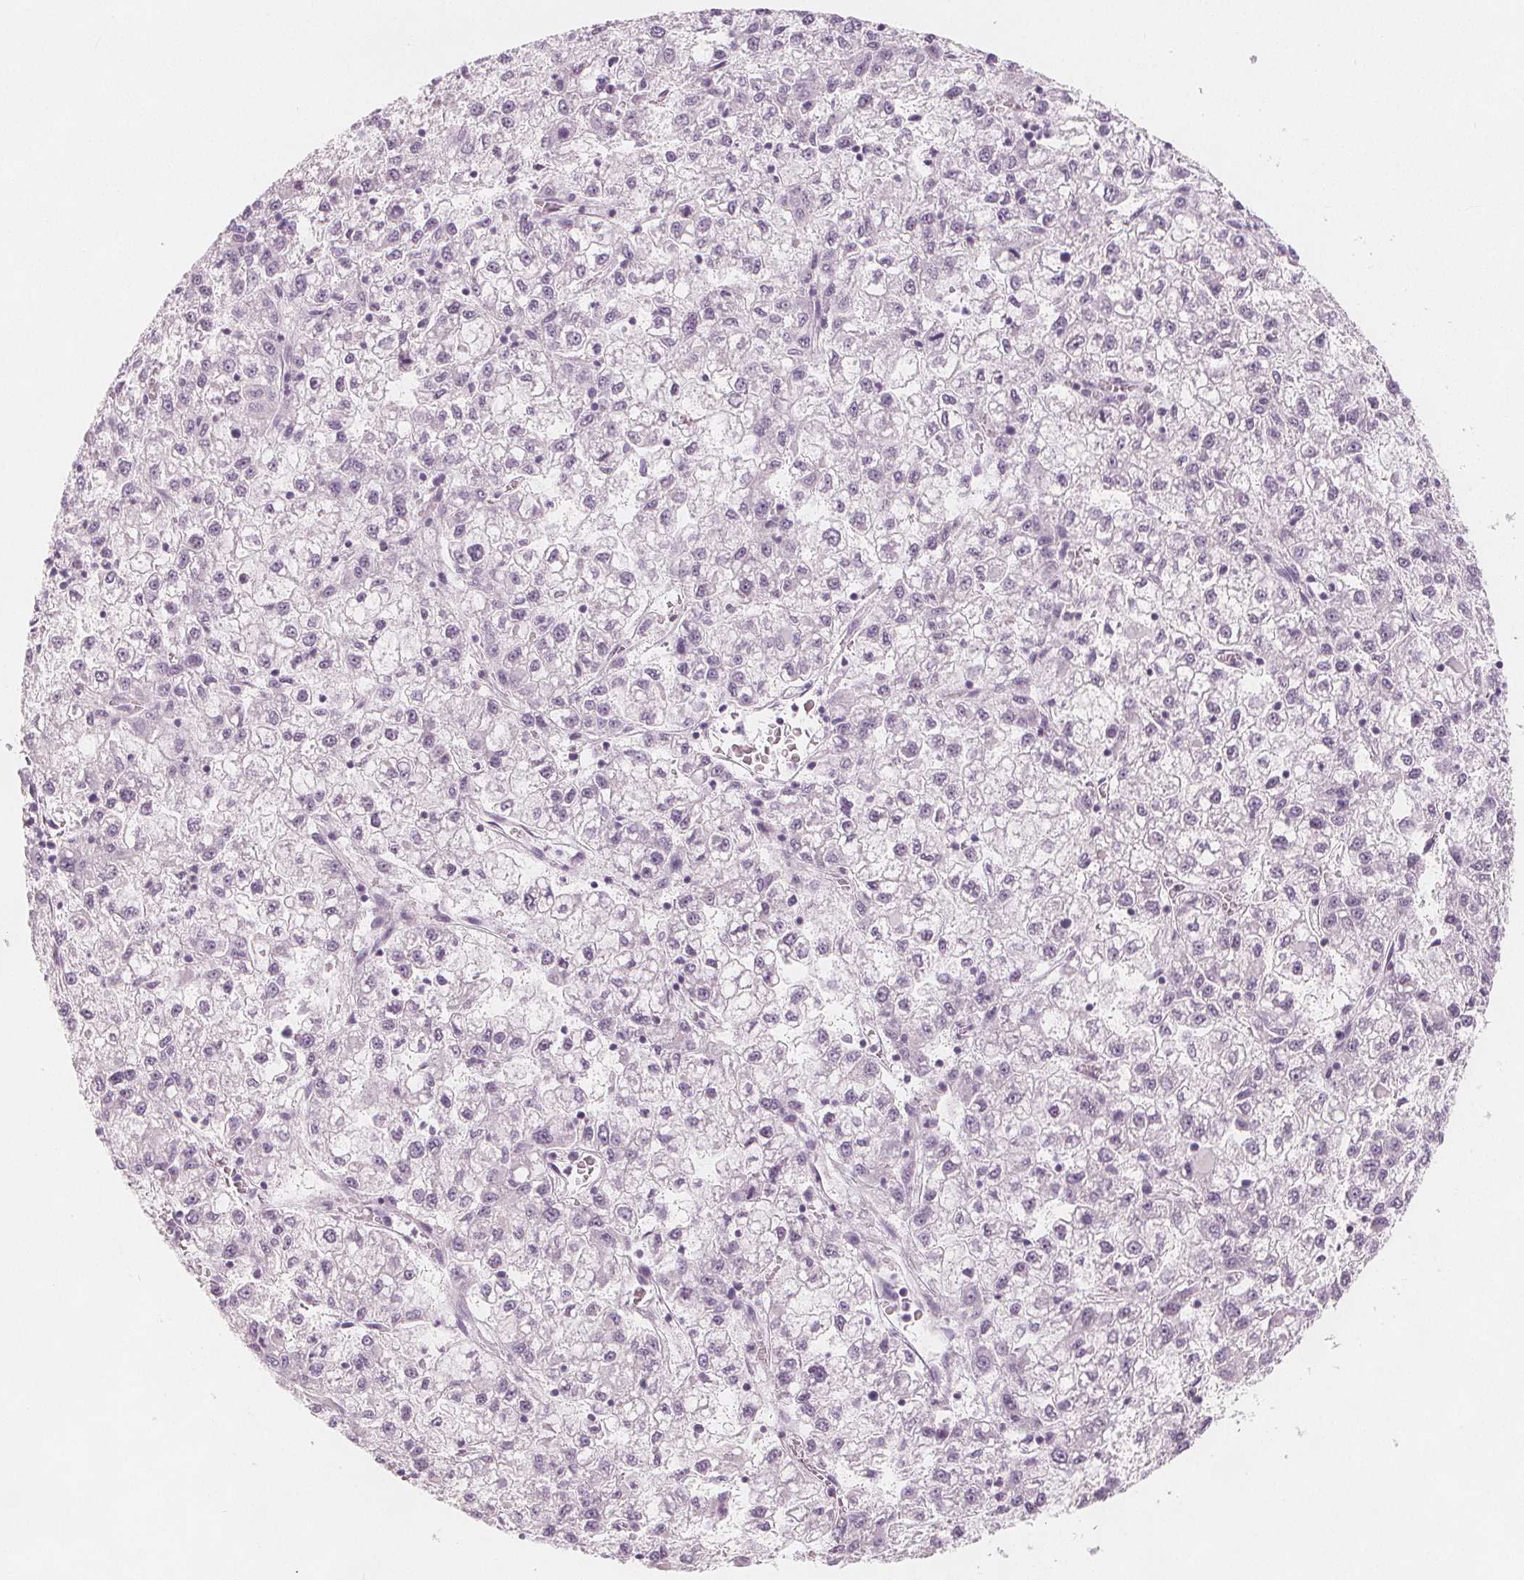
{"staining": {"intensity": "negative", "quantity": "none", "location": "none"}, "tissue": "liver cancer", "cell_type": "Tumor cells", "image_type": "cancer", "snomed": [{"axis": "morphology", "description": "Carcinoma, Hepatocellular, NOS"}, {"axis": "topography", "description": "Liver"}], "caption": "Tumor cells are negative for protein expression in human hepatocellular carcinoma (liver). (Stains: DAB immunohistochemistry (IHC) with hematoxylin counter stain, Microscopy: brightfield microscopy at high magnification).", "gene": "MAP1A", "patient": {"sex": "male", "age": 40}}